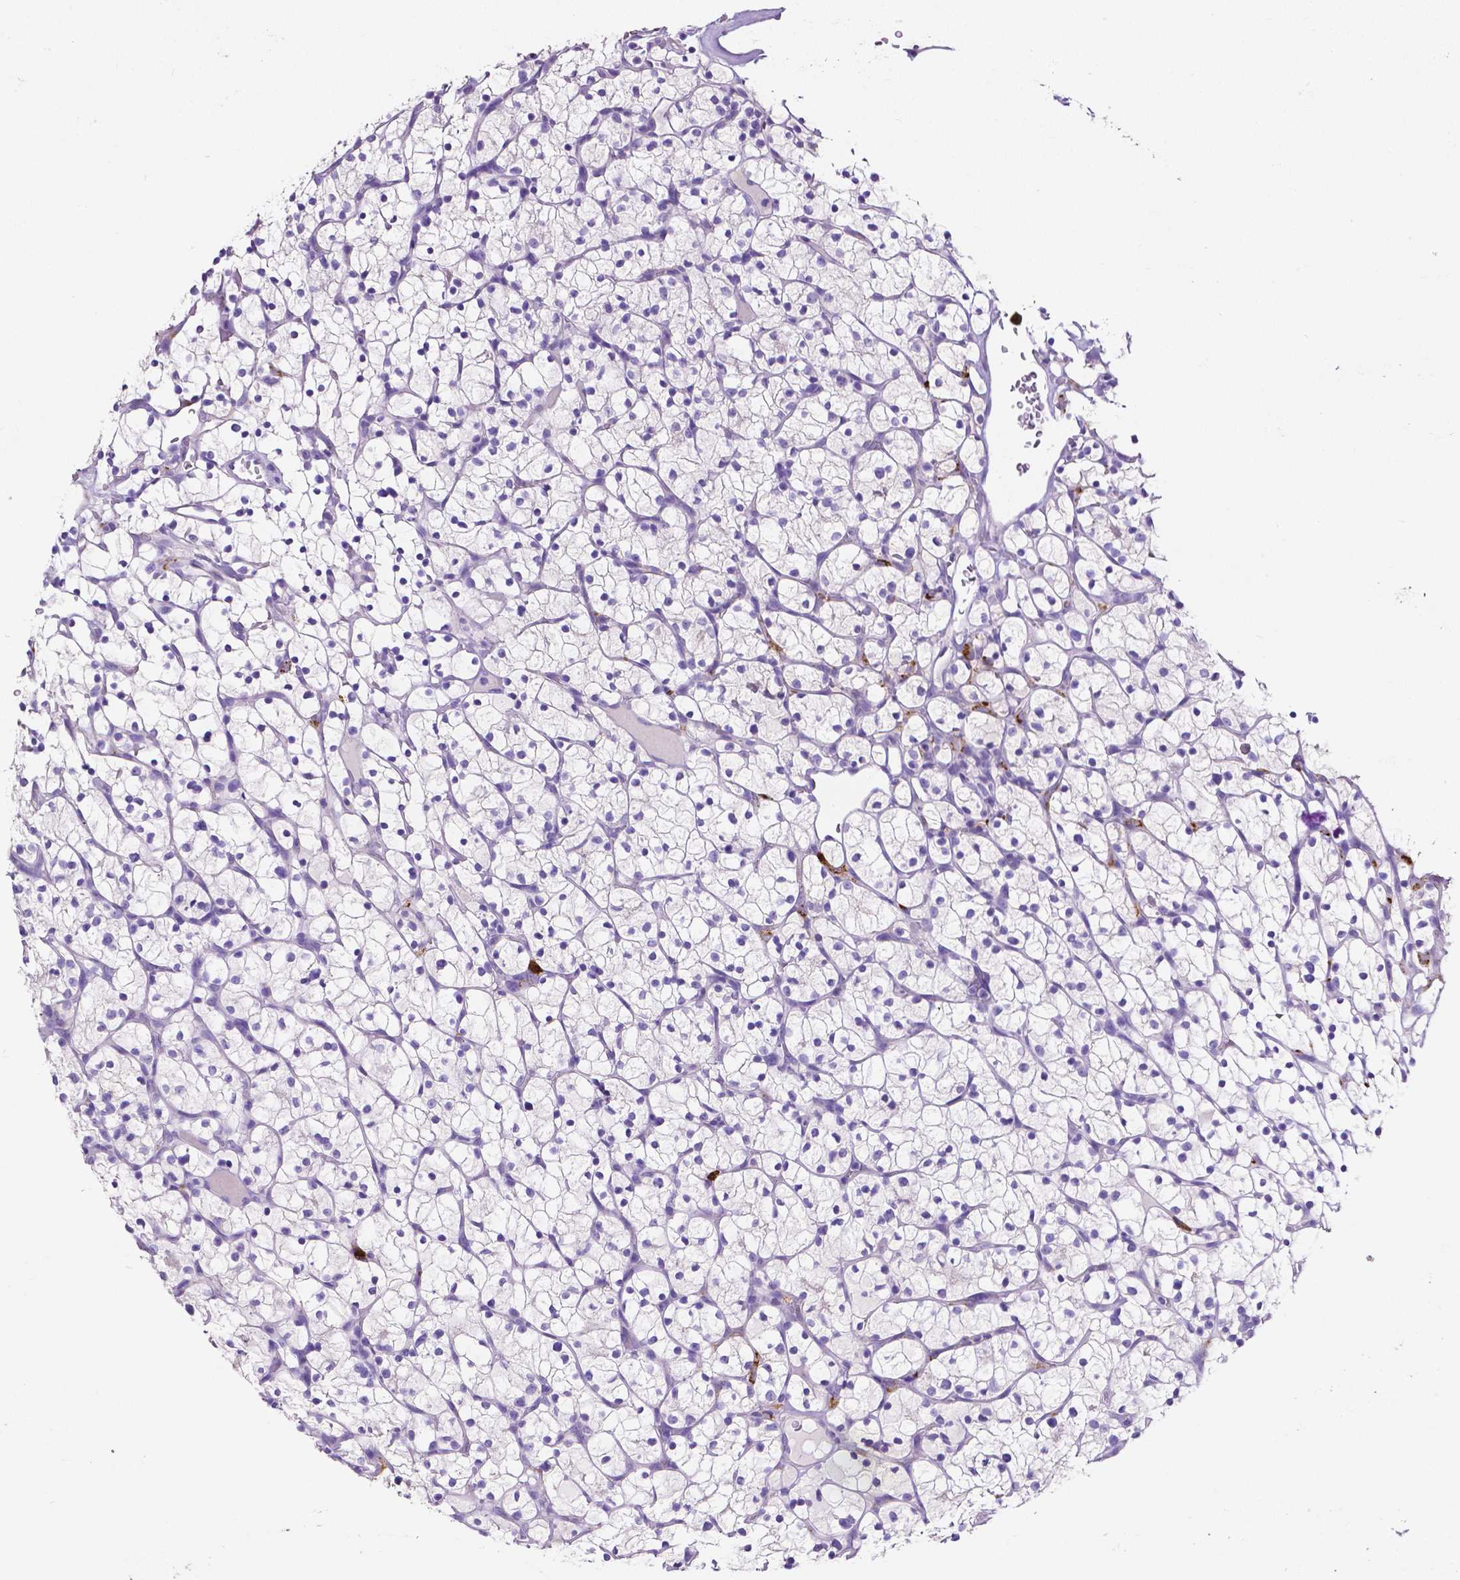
{"staining": {"intensity": "negative", "quantity": "none", "location": "none"}, "tissue": "renal cancer", "cell_type": "Tumor cells", "image_type": "cancer", "snomed": [{"axis": "morphology", "description": "Adenocarcinoma, NOS"}, {"axis": "topography", "description": "Kidney"}], "caption": "Renal cancer stained for a protein using immunohistochemistry reveals no expression tumor cells.", "gene": "MMP9", "patient": {"sex": "female", "age": 64}}